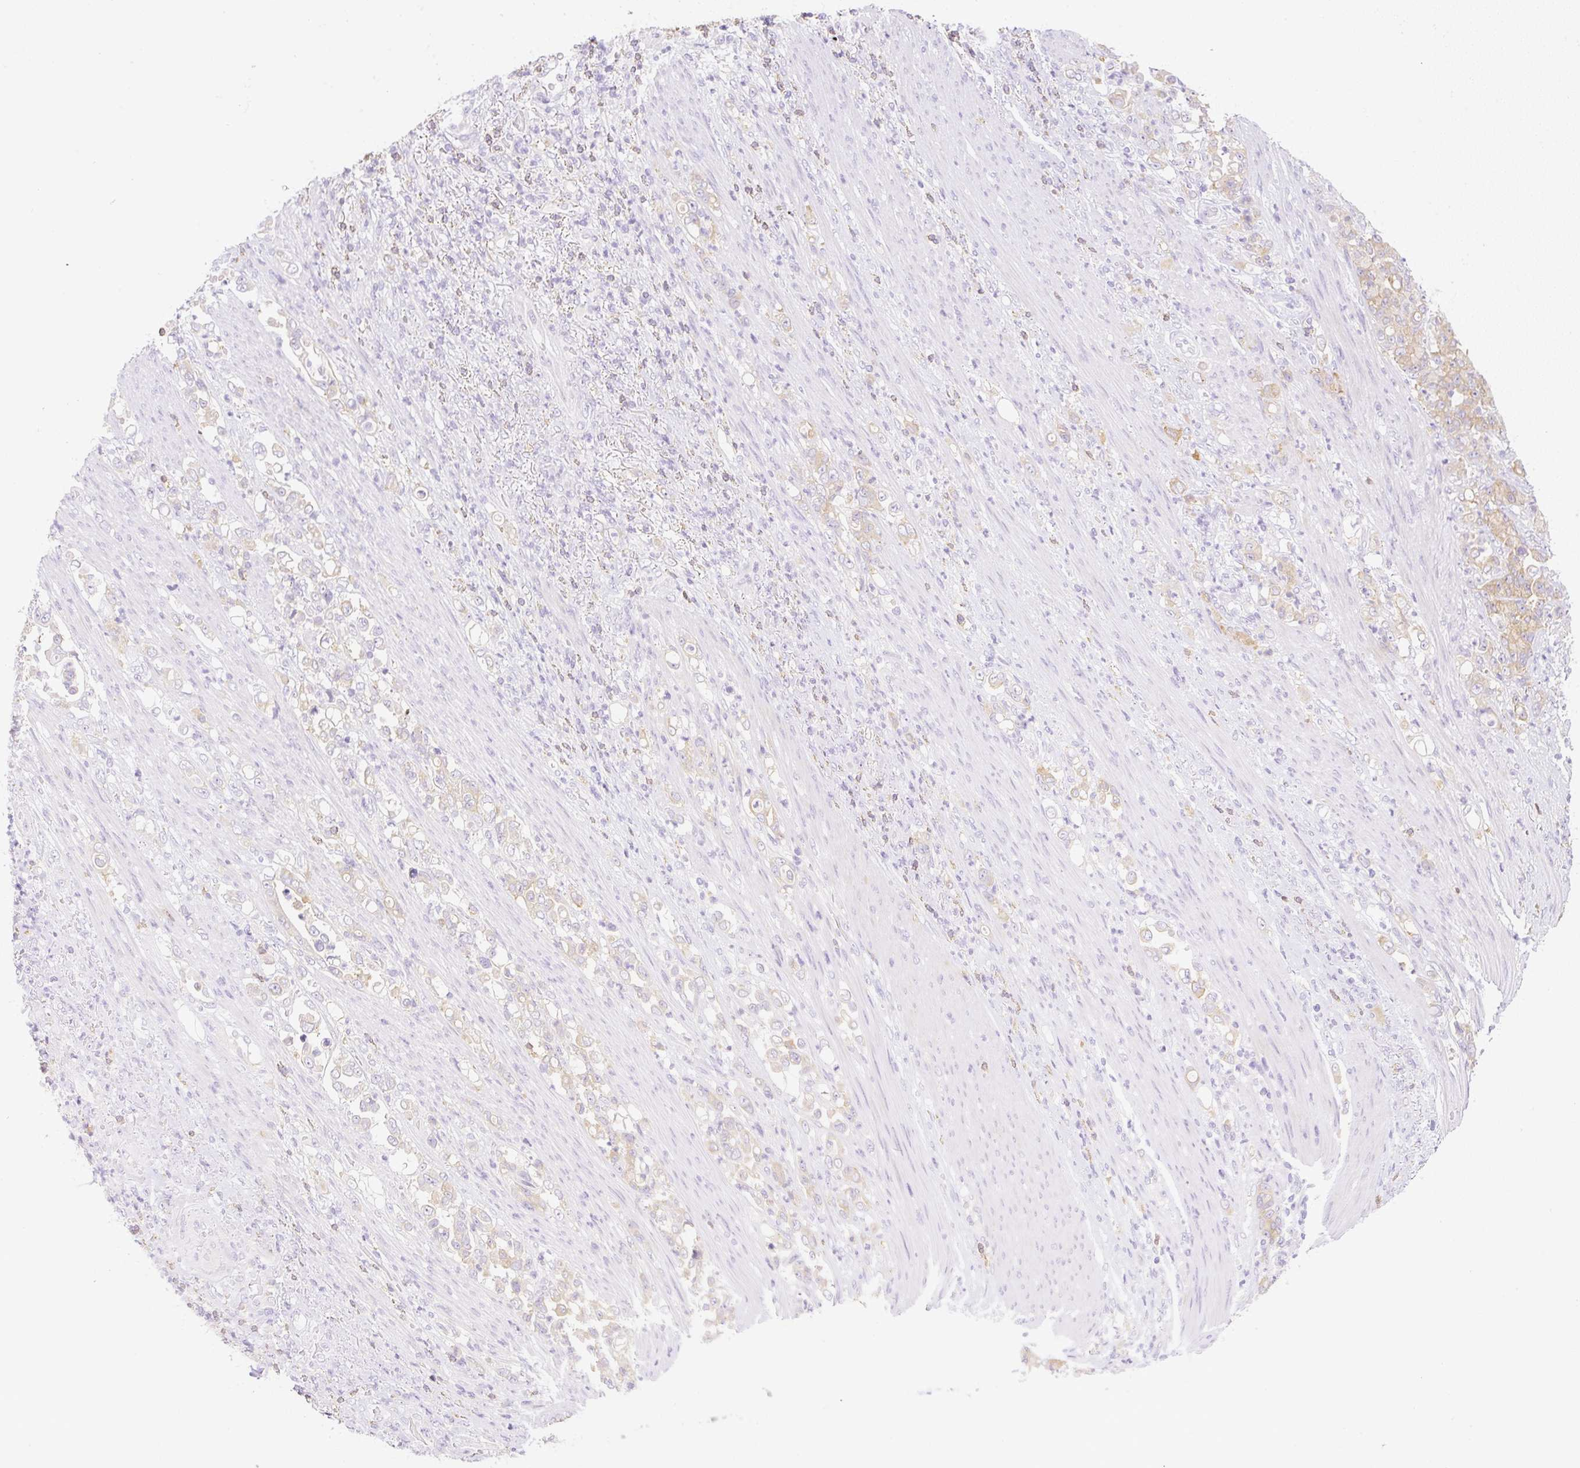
{"staining": {"intensity": "weak", "quantity": "25%-75%", "location": "cytoplasmic/membranous"}, "tissue": "stomach cancer", "cell_type": "Tumor cells", "image_type": "cancer", "snomed": [{"axis": "morphology", "description": "Normal tissue, NOS"}, {"axis": "morphology", "description": "Adenocarcinoma, NOS"}, {"axis": "topography", "description": "Stomach"}], "caption": "Protein expression analysis of stomach cancer reveals weak cytoplasmic/membranous positivity in about 25%-75% of tumor cells.", "gene": "DENND5A", "patient": {"sex": "female", "age": 79}}